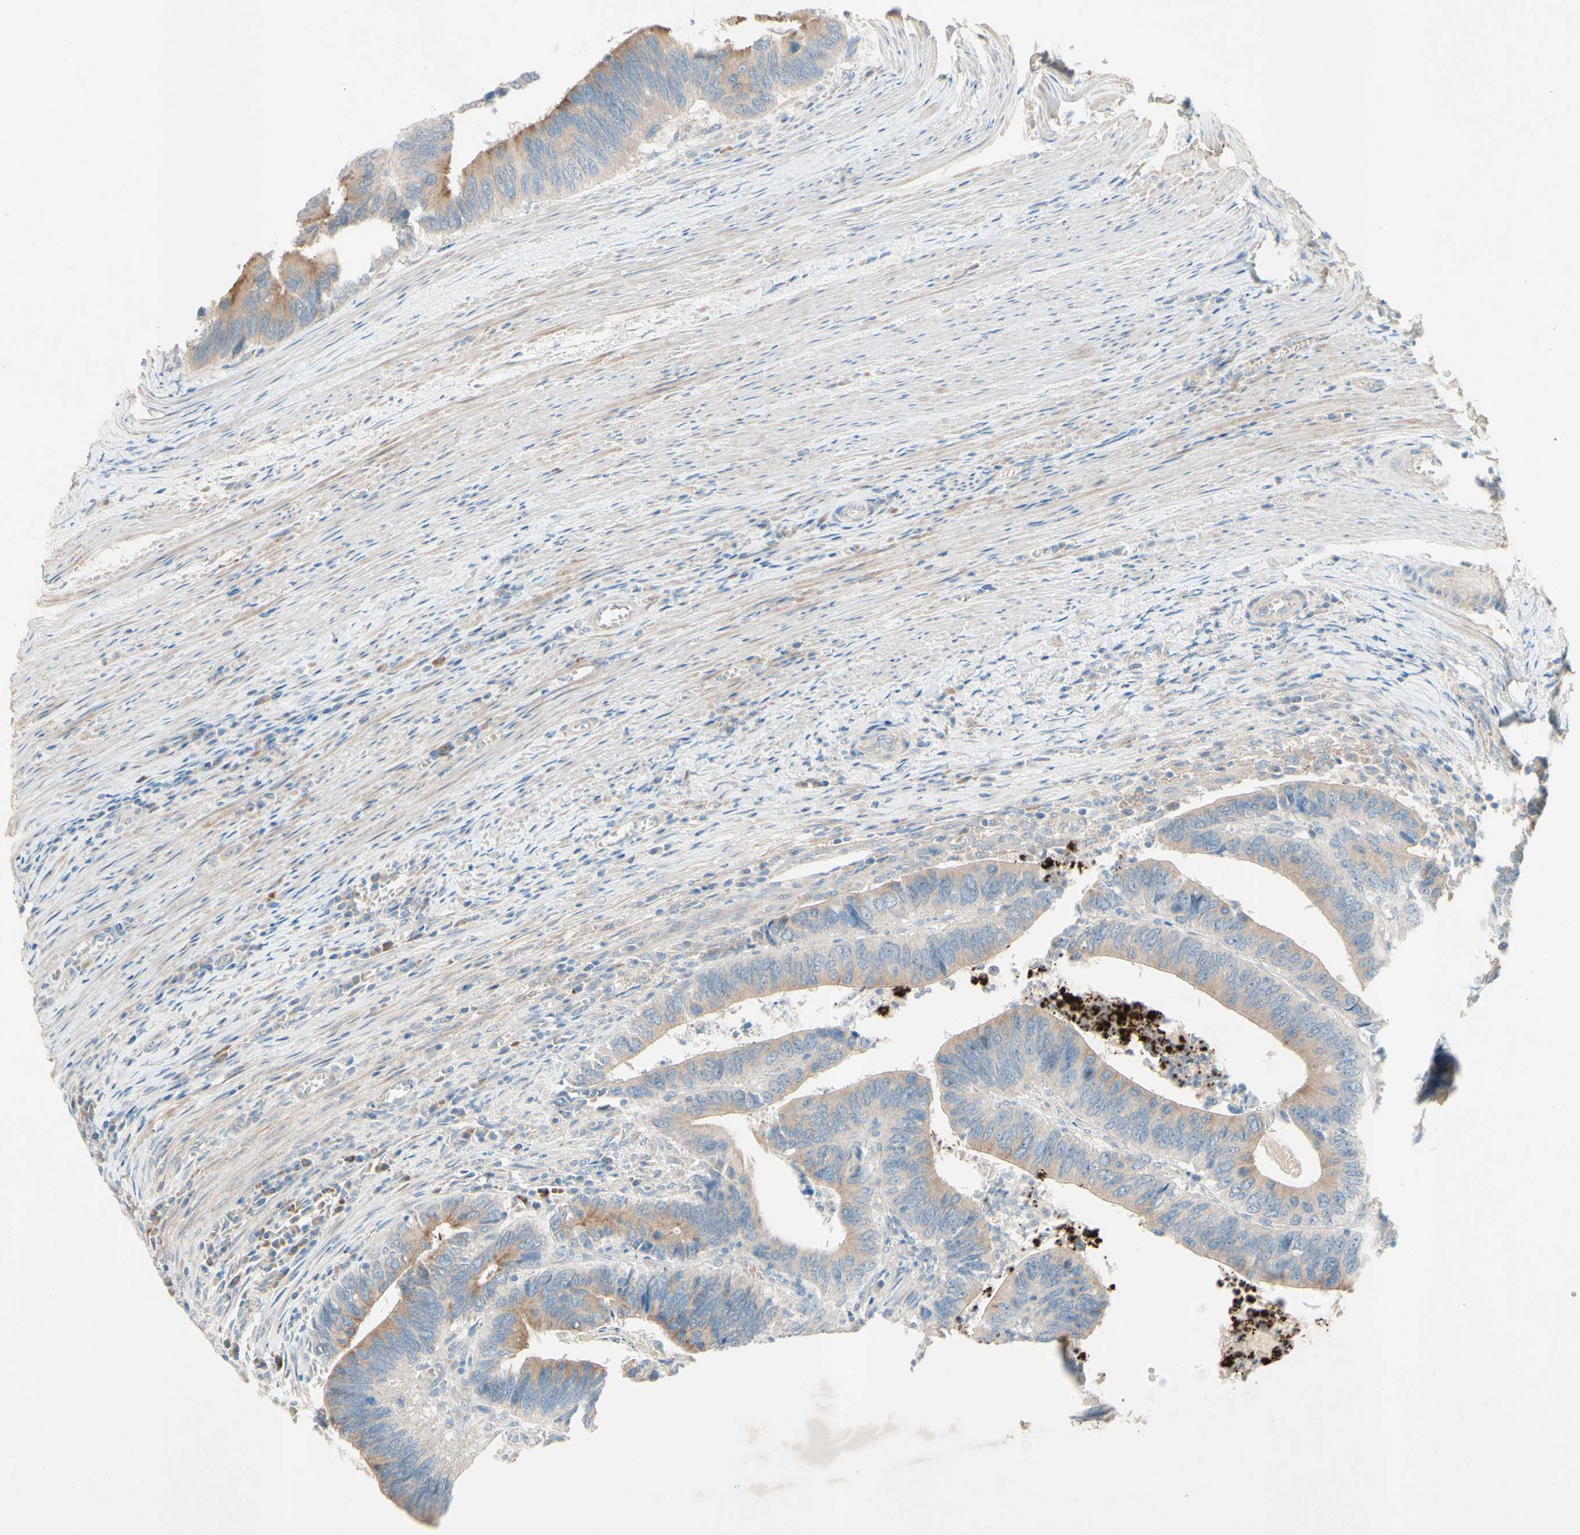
{"staining": {"intensity": "weak", "quantity": "25%-75%", "location": "cytoplasmic/membranous"}, "tissue": "colorectal cancer", "cell_type": "Tumor cells", "image_type": "cancer", "snomed": [{"axis": "morphology", "description": "Adenocarcinoma, NOS"}, {"axis": "topography", "description": "Colon"}], "caption": "Protein analysis of colorectal adenocarcinoma tissue exhibits weak cytoplasmic/membranous staining in about 25%-75% of tumor cells. Nuclei are stained in blue.", "gene": "IL2", "patient": {"sex": "male", "age": 72}}